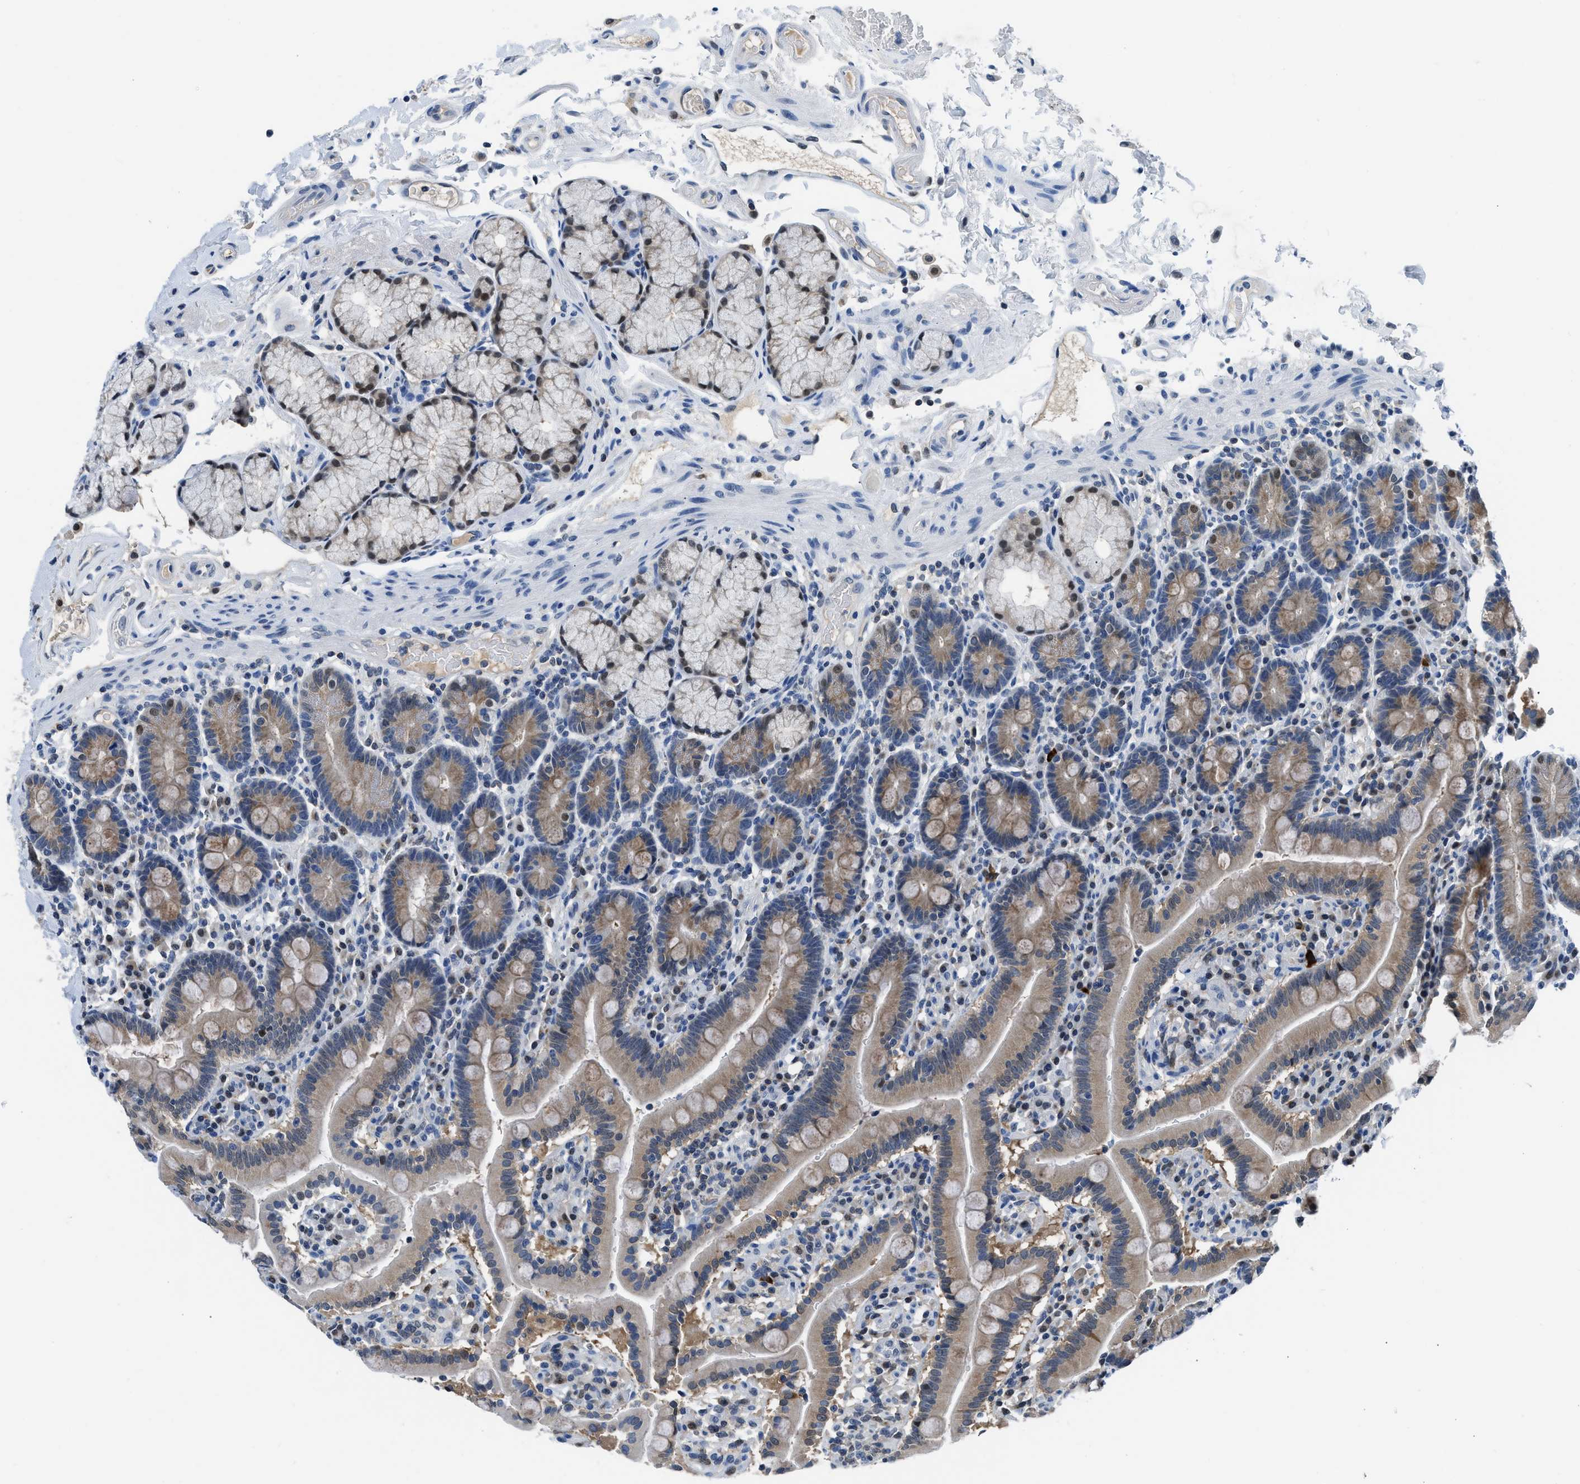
{"staining": {"intensity": "strong", "quantity": "<25%", "location": "nuclear"}, "tissue": "duodenum", "cell_type": "Glandular cells", "image_type": "normal", "snomed": [{"axis": "morphology", "description": "Normal tissue, NOS"}, {"axis": "topography", "description": "Small intestine, NOS"}], "caption": "Protein expression analysis of benign duodenum reveals strong nuclear positivity in about <25% of glandular cells.", "gene": "ALX1", "patient": {"sex": "female", "age": 71}}